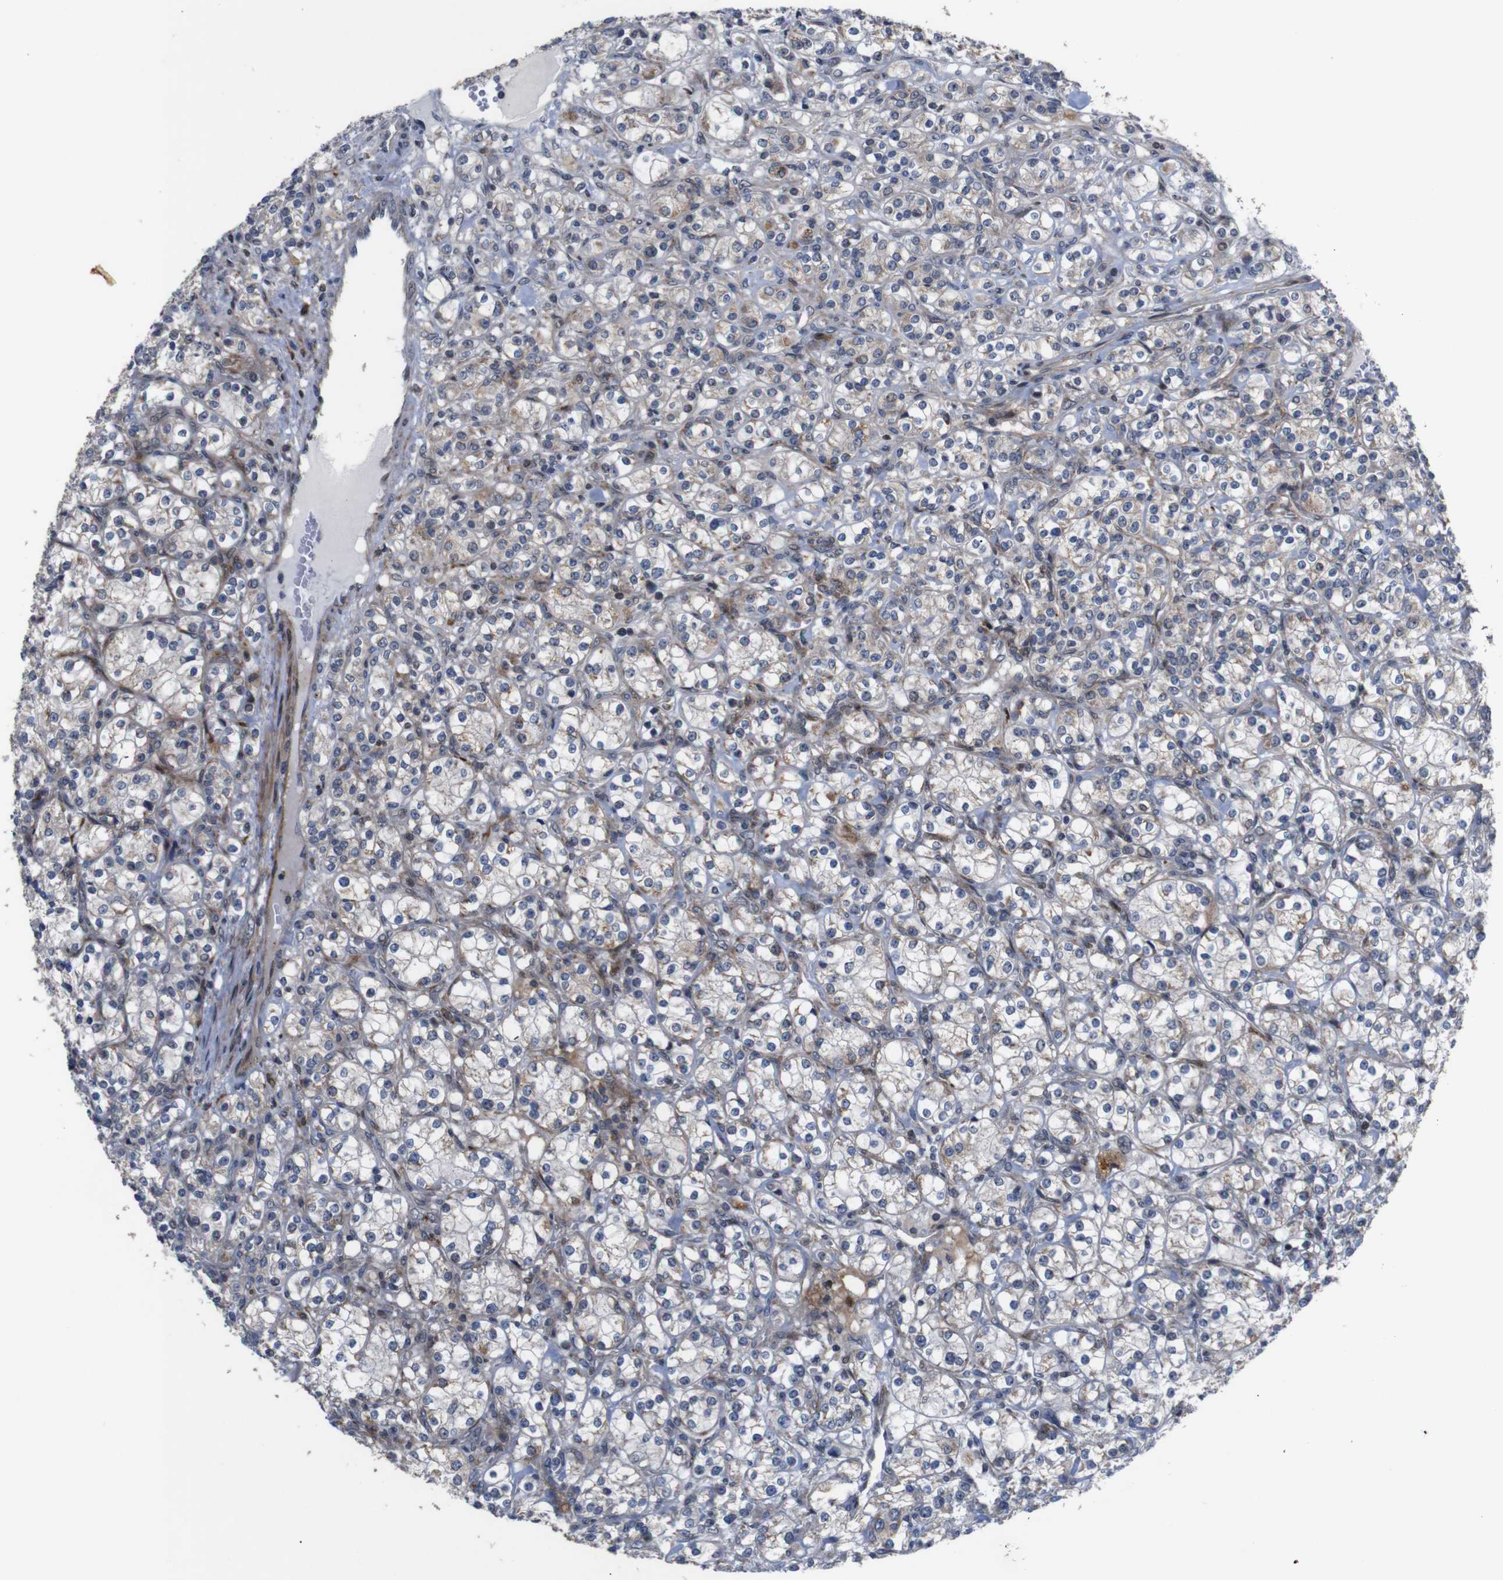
{"staining": {"intensity": "weak", "quantity": ">75%", "location": "cytoplasmic/membranous"}, "tissue": "renal cancer", "cell_type": "Tumor cells", "image_type": "cancer", "snomed": [{"axis": "morphology", "description": "Adenocarcinoma, NOS"}, {"axis": "topography", "description": "Kidney"}], "caption": "Human renal cancer (adenocarcinoma) stained with a brown dye exhibits weak cytoplasmic/membranous positive positivity in approximately >75% of tumor cells.", "gene": "ATP7B", "patient": {"sex": "male", "age": 77}}